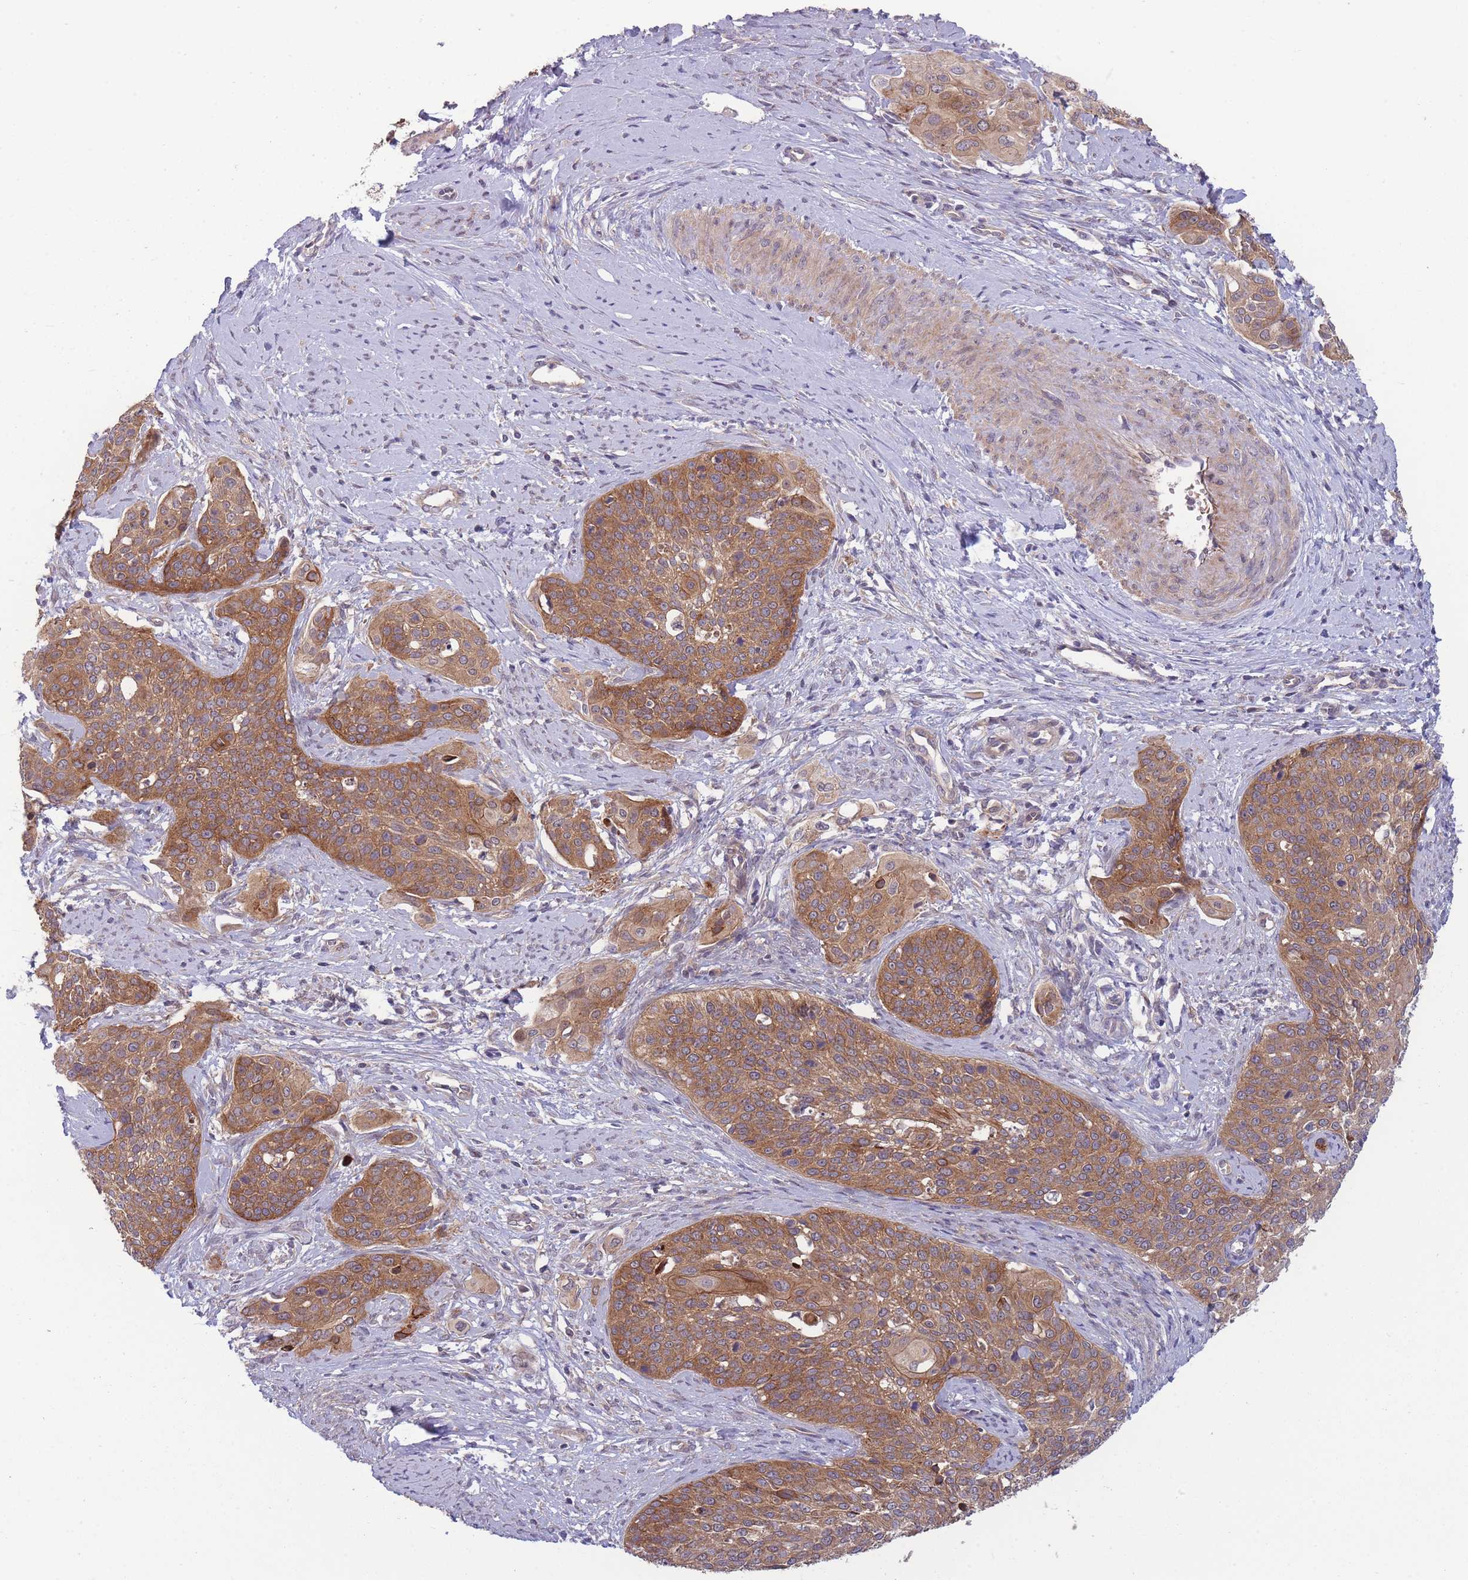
{"staining": {"intensity": "moderate", "quantity": ">75%", "location": "cytoplasmic/membranous"}, "tissue": "cervical cancer", "cell_type": "Tumor cells", "image_type": "cancer", "snomed": [{"axis": "morphology", "description": "Squamous cell carcinoma, NOS"}, {"axis": "topography", "description": "Cervix"}], "caption": "Approximately >75% of tumor cells in cervical cancer show moderate cytoplasmic/membranous protein expression as visualized by brown immunohistochemical staining.", "gene": "PFDN6", "patient": {"sex": "female", "age": 44}}